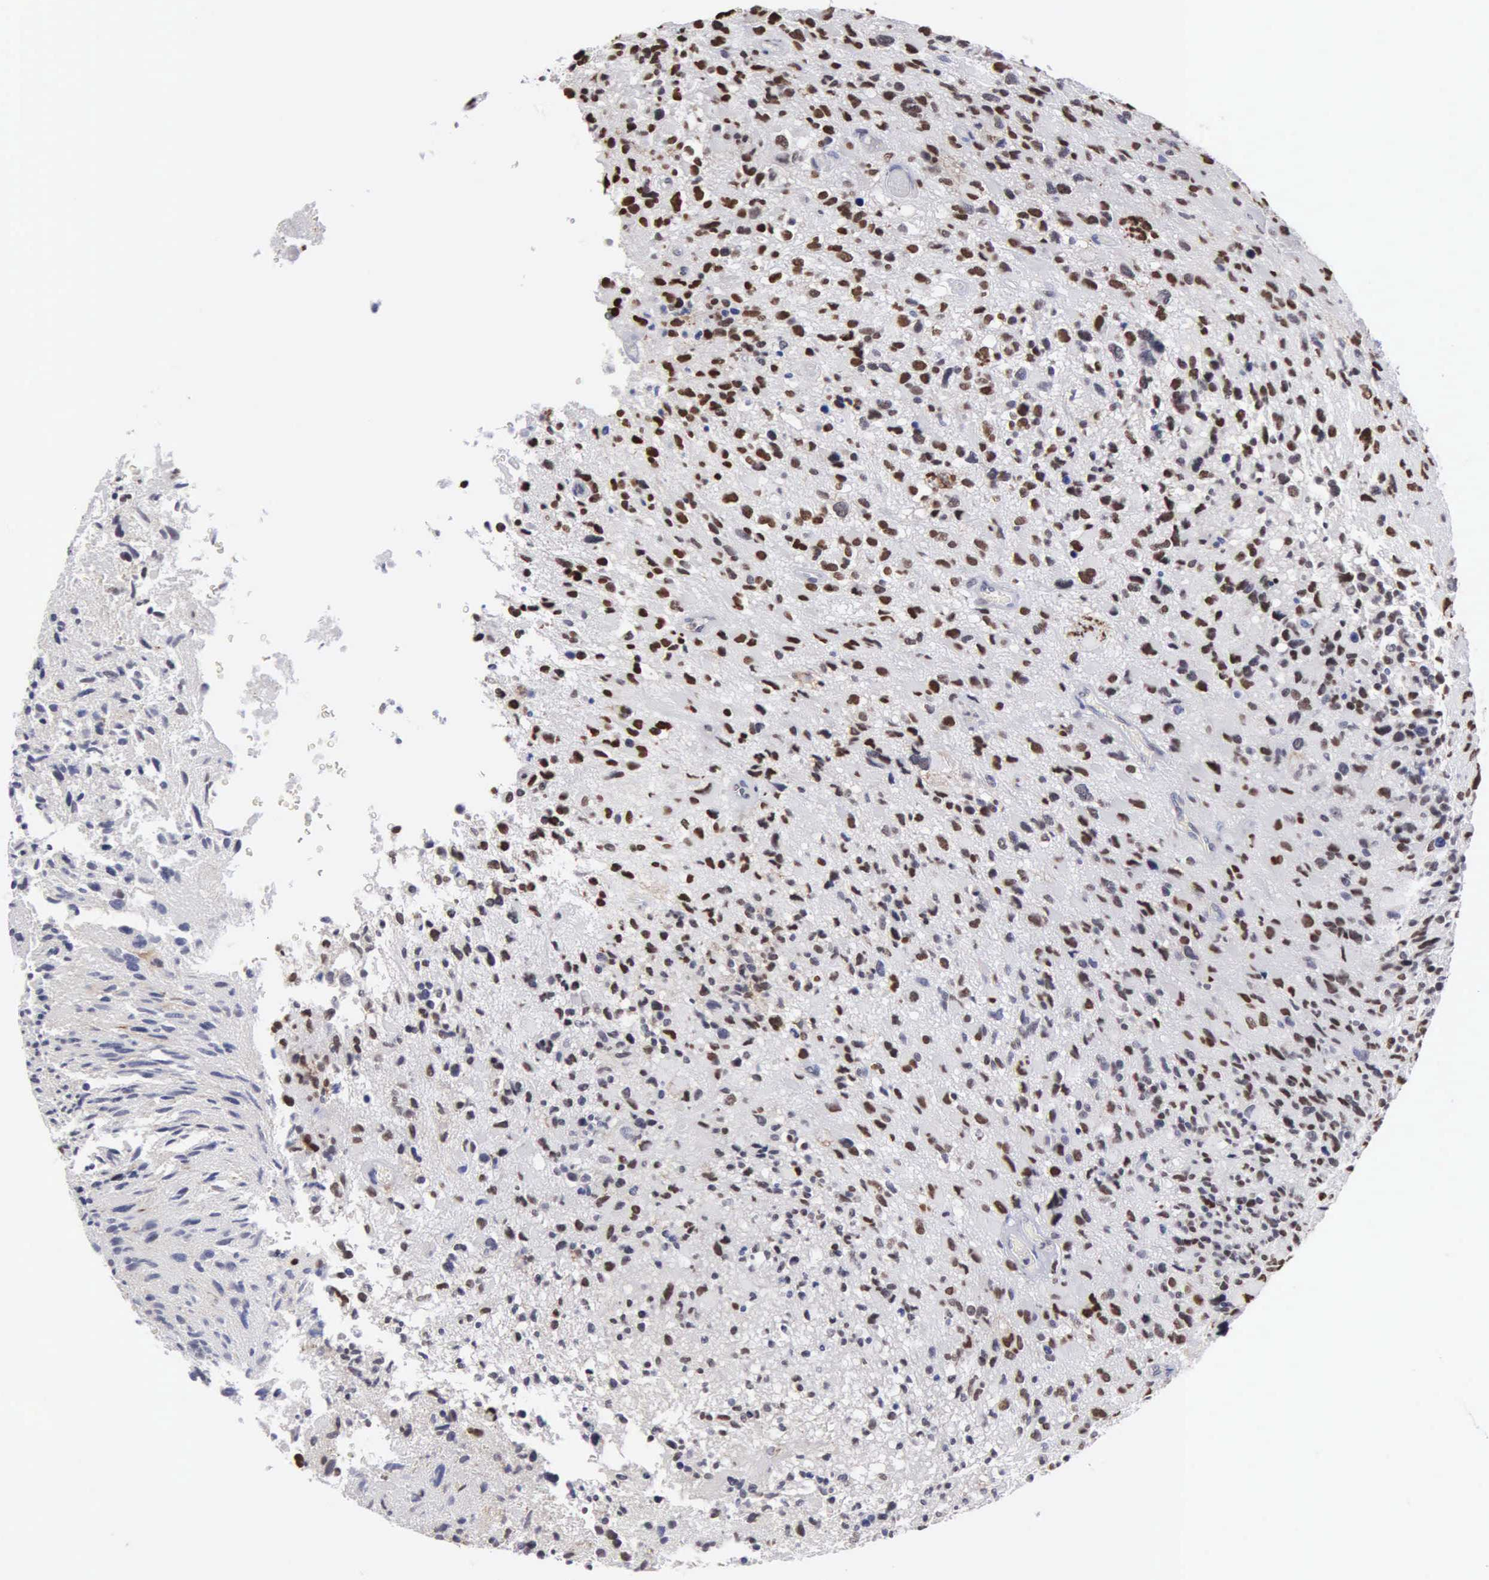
{"staining": {"intensity": "moderate", "quantity": "25%-75%", "location": "nuclear"}, "tissue": "glioma", "cell_type": "Tumor cells", "image_type": "cancer", "snomed": [{"axis": "morphology", "description": "Glioma, malignant, High grade"}, {"axis": "topography", "description": "Brain"}], "caption": "Glioma stained with a protein marker displays moderate staining in tumor cells.", "gene": "CCNG1", "patient": {"sex": "male", "age": 69}}